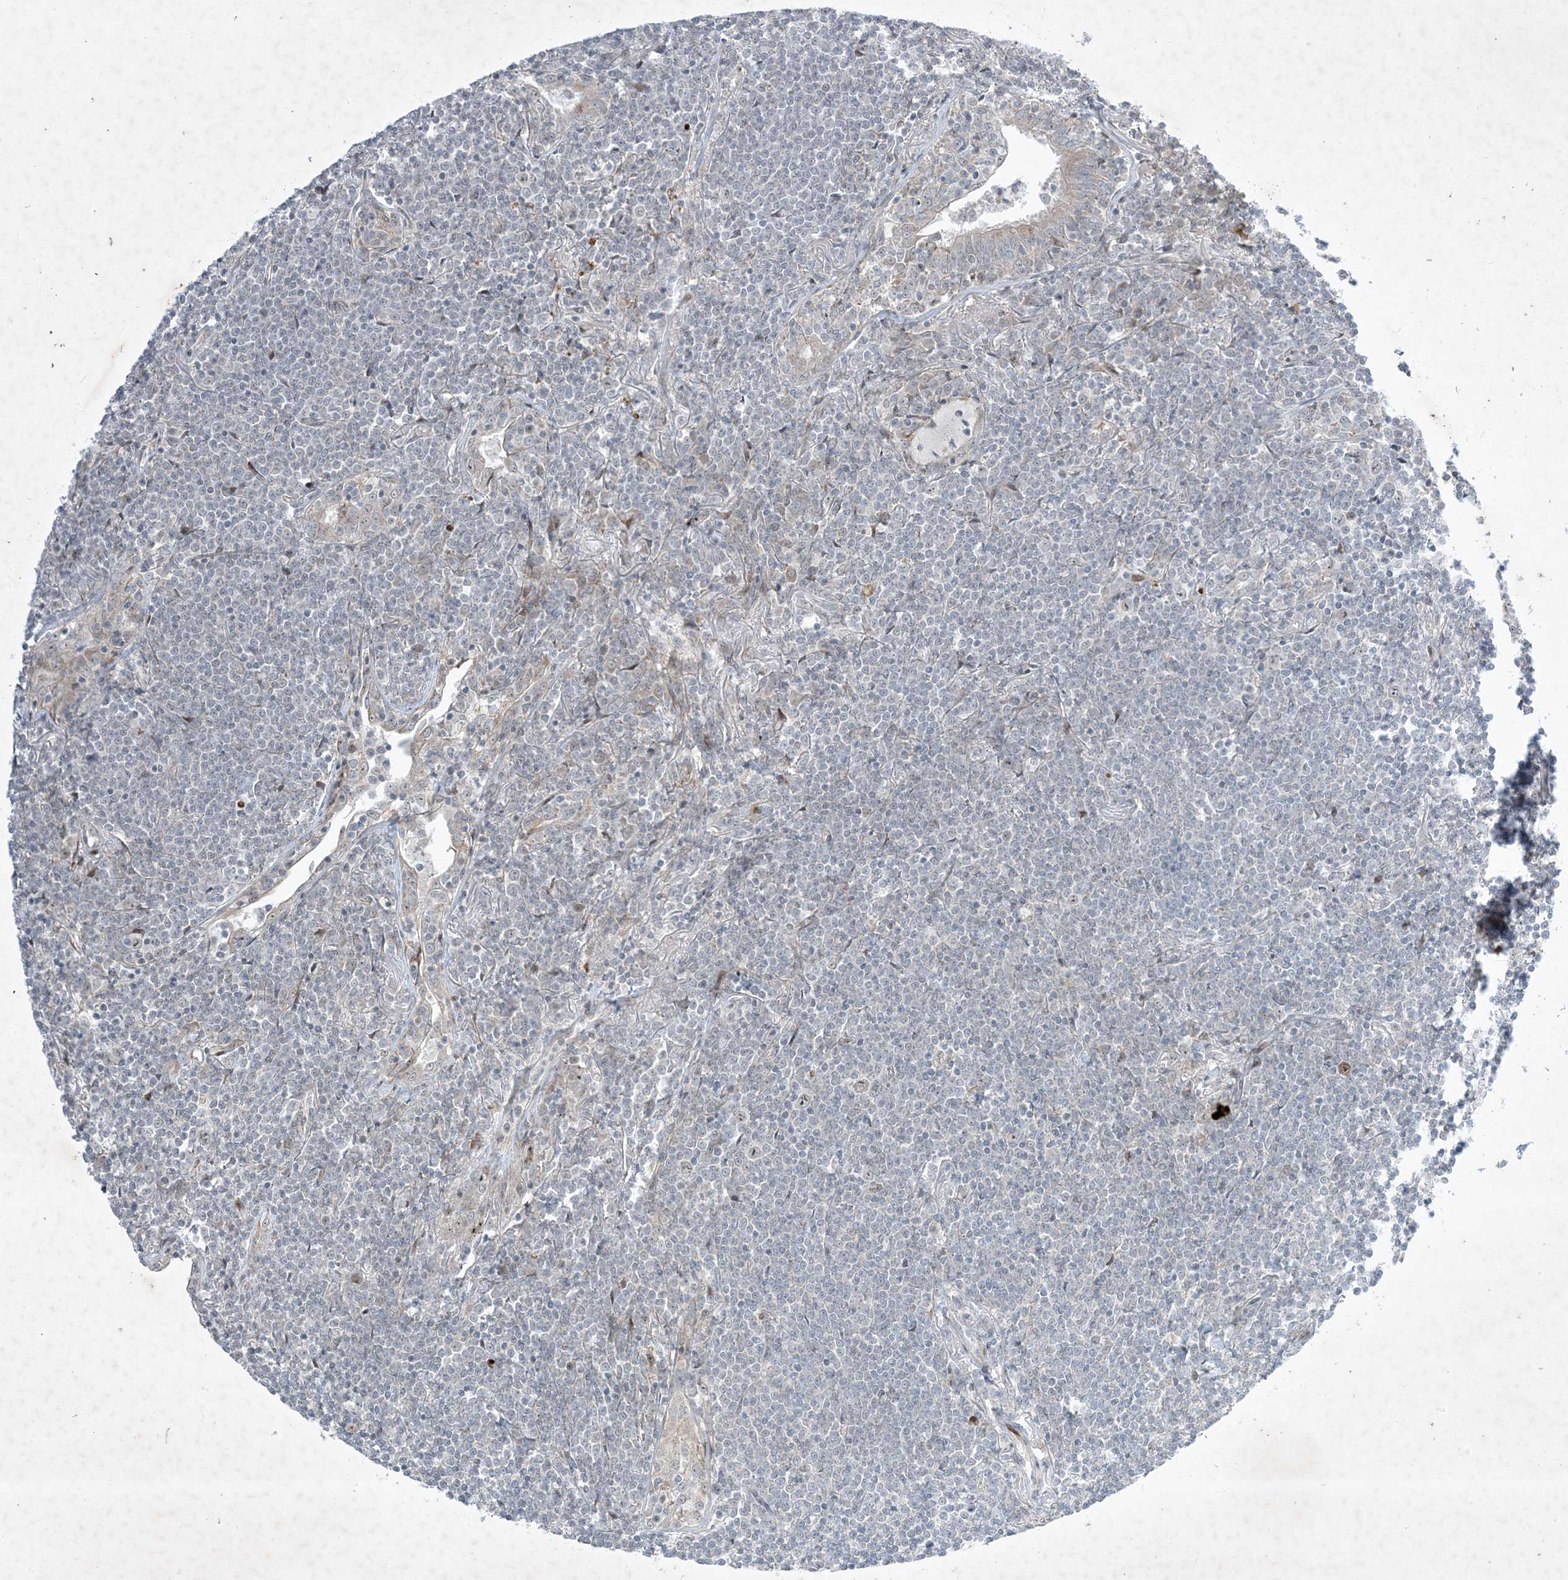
{"staining": {"intensity": "negative", "quantity": "none", "location": "none"}, "tissue": "lymphoma", "cell_type": "Tumor cells", "image_type": "cancer", "snomed": [{"axis": "morphology", "description": "Malignant lymphoma, non-Hodgkin's type, Low grade"}, {"axis": "topography", "description": "Lung"}], "caption": "Immunohistochemical staining of low-grade malignant lymphoma, non-Hodgkin's type reveals no significant expression in tumor cells.", "gene": "SOGA3", "patient": {"sex": "female", "age": 71}}